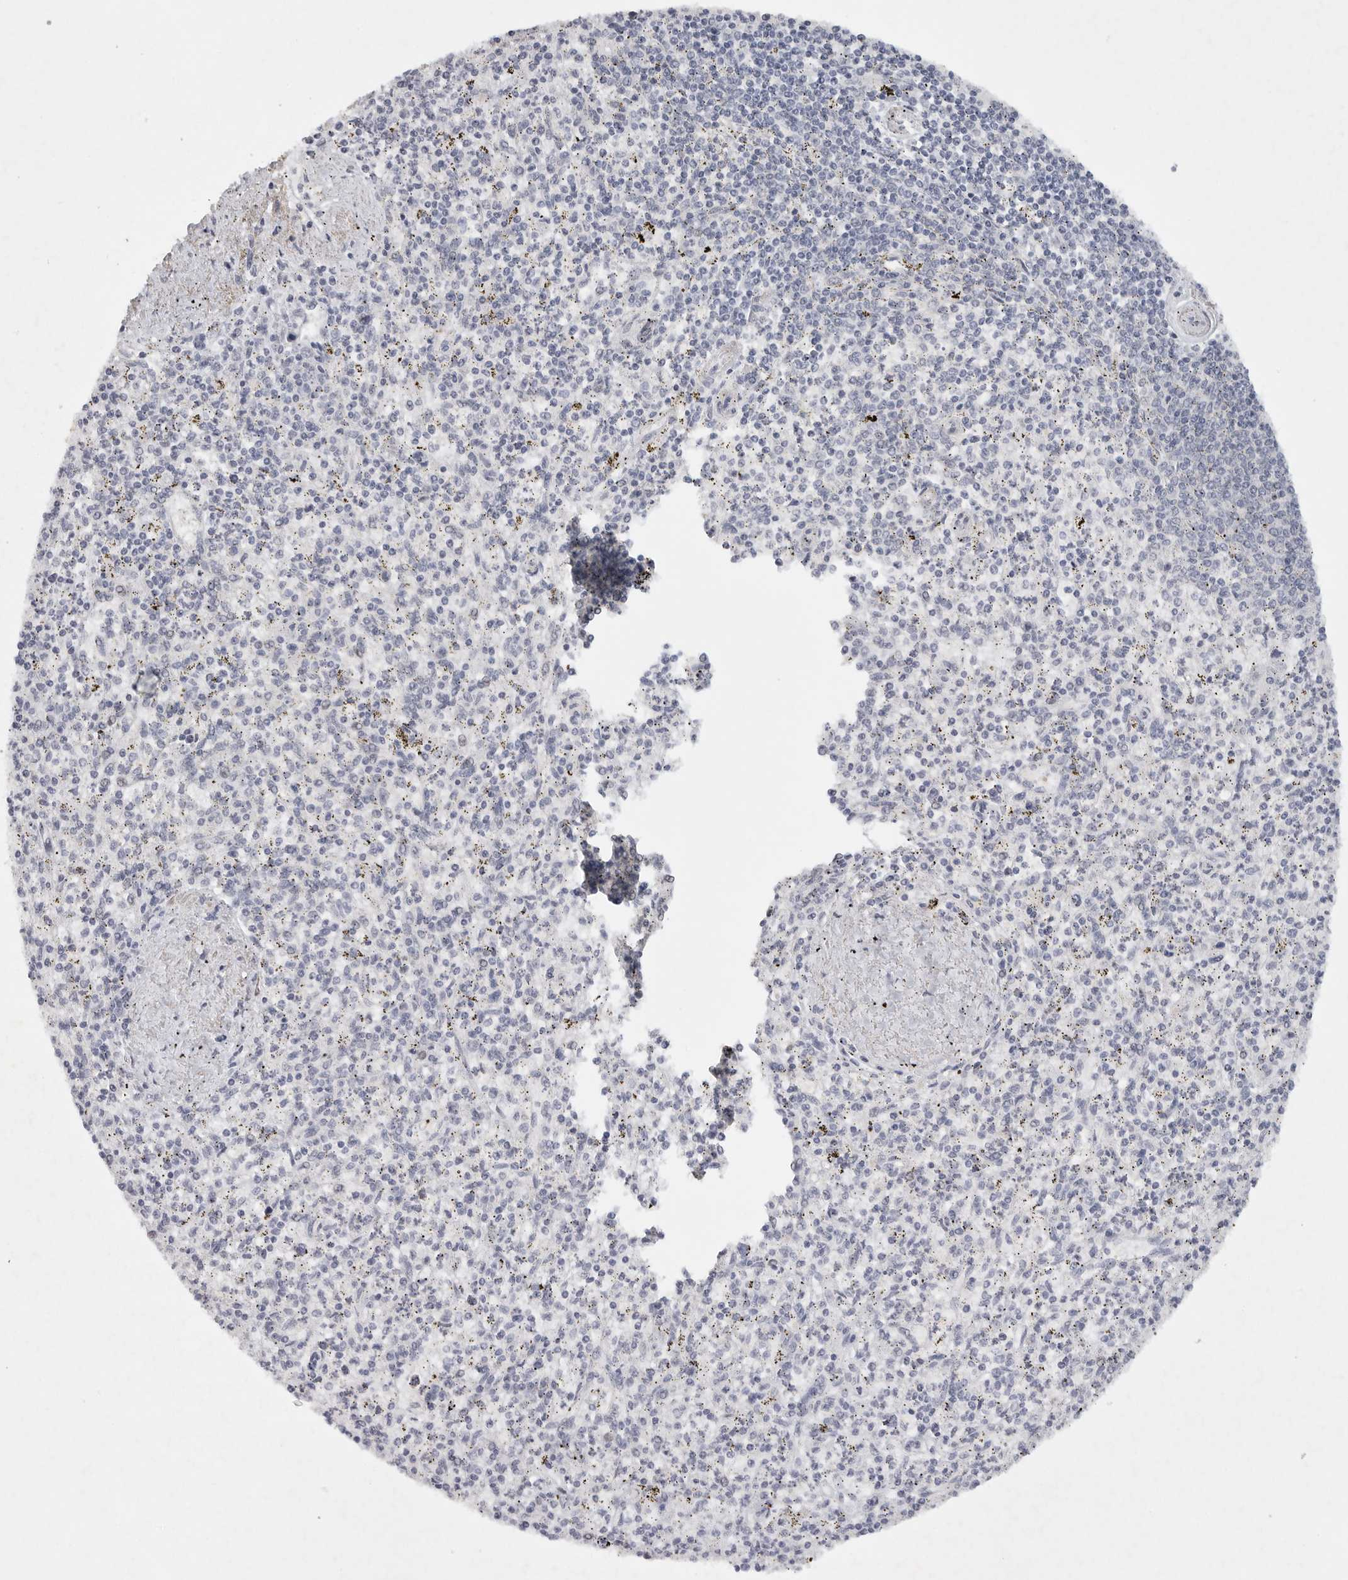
{"staining": {"intensity": "negative", "quantity": "none", "location": "none"}, "tissue": "spleen", "cell_type": "Cells in red pulp", "image_type": "normal", "snomed": [{"axis": "morphology", "description": "Normal tissue, NOS"}, {"axis": "topography", "description": "Spleen"}], "caption": "A micrograph of human spleen is negative for staining in cells in red pulp.", "gene": "TNR", "patient": {"sex": "male", "age": 72}}